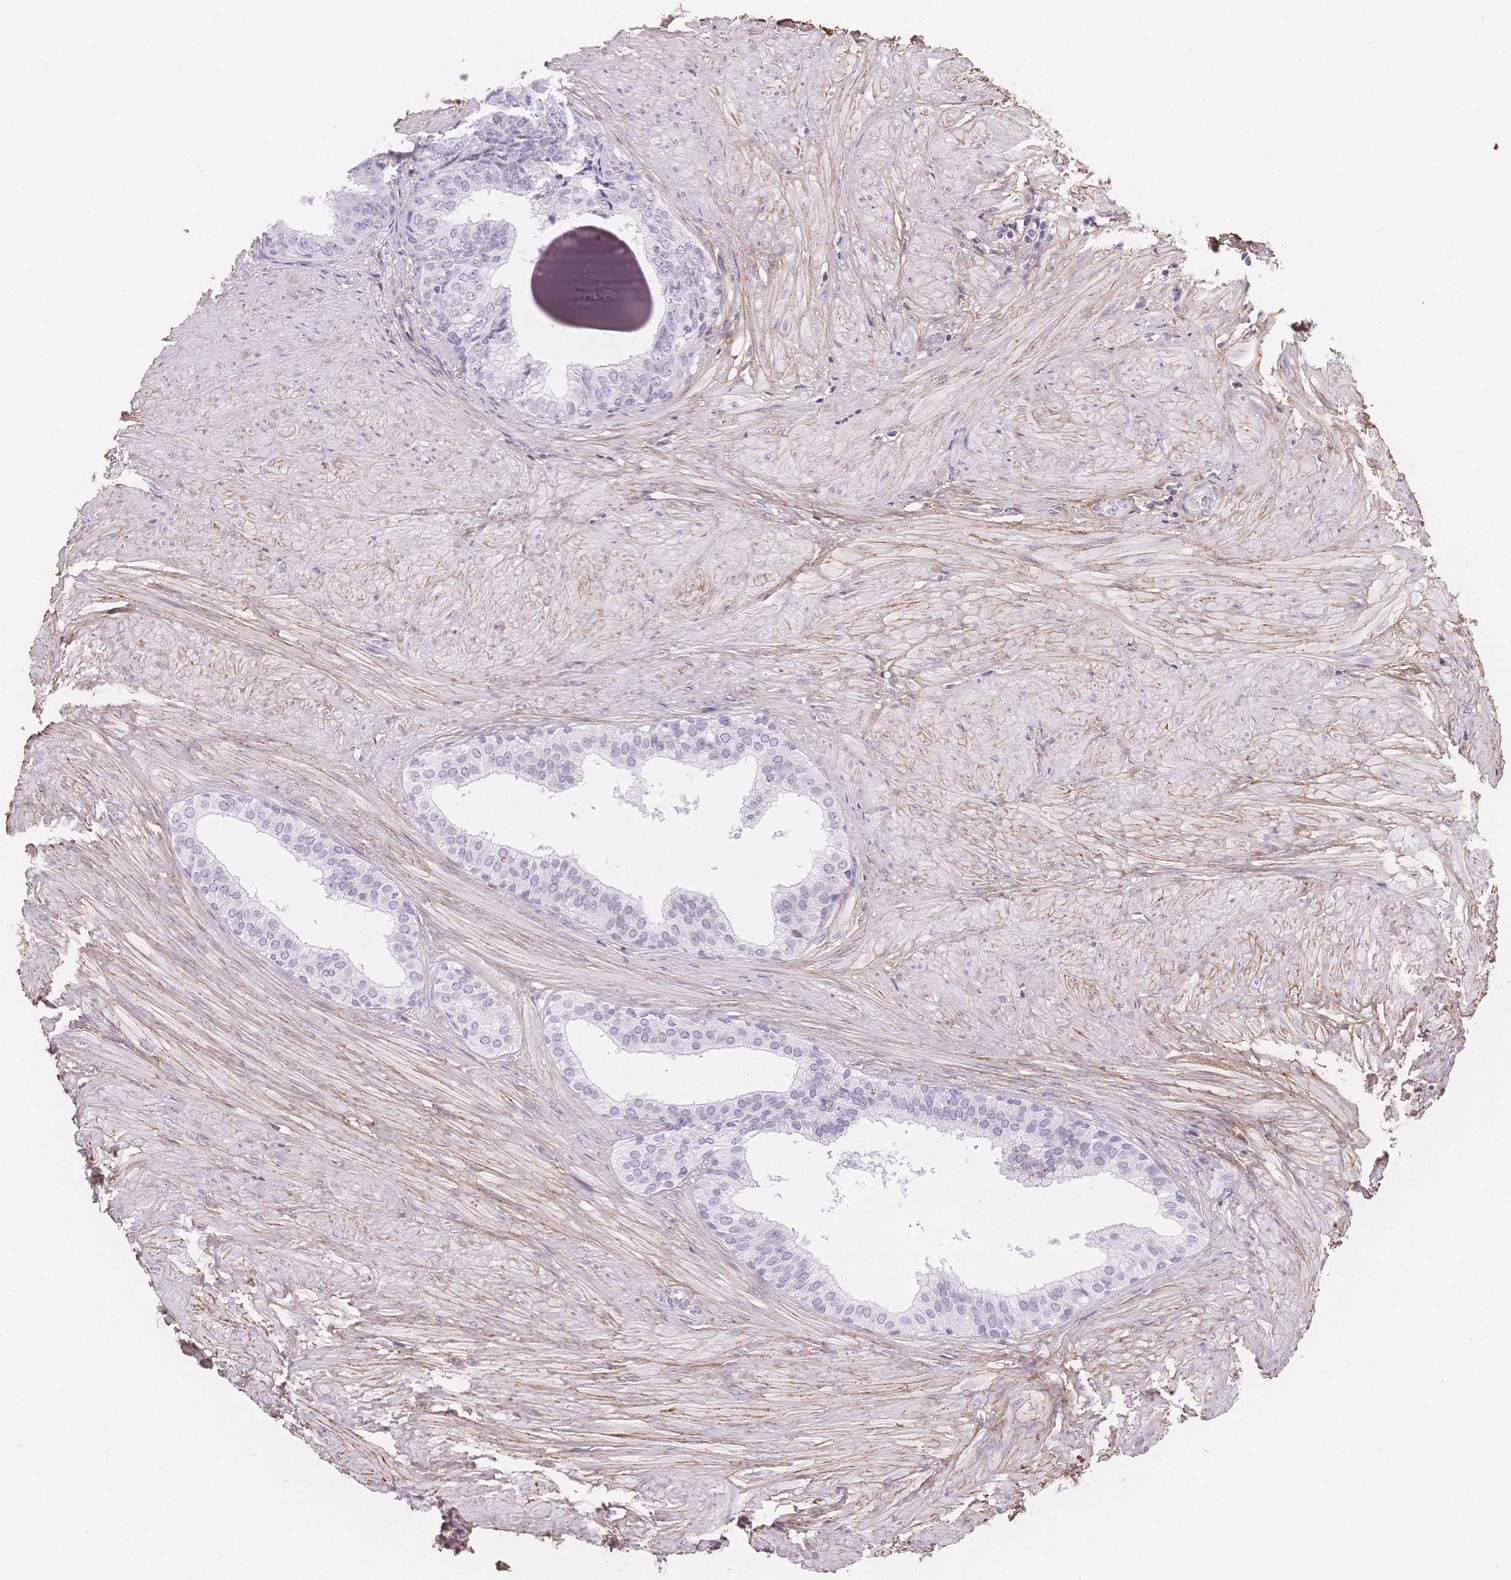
{"staining": {"intensity": "negative", "quantity": "none", "location": "none"}, "tissue": "prostate", "cell_type": "Glandular cells", "image_type": "normal", "snomed": [{"axis": "morphology", "description": "Normal tissue, NOS"}, {"axis": "topography", "description": "Prostate"}, {"axis": "topography", "description": "Peripheral nerve tissue"}], "caption": "High power microscopy histopathology image of an IHC image of benign prostate, revealing no significant staining in glandular cells. (DAB immunohistochemistry with hematoxylin counter stain).", "gene": "PDZD2", "patient": {"sex": "male", "age": 55}}